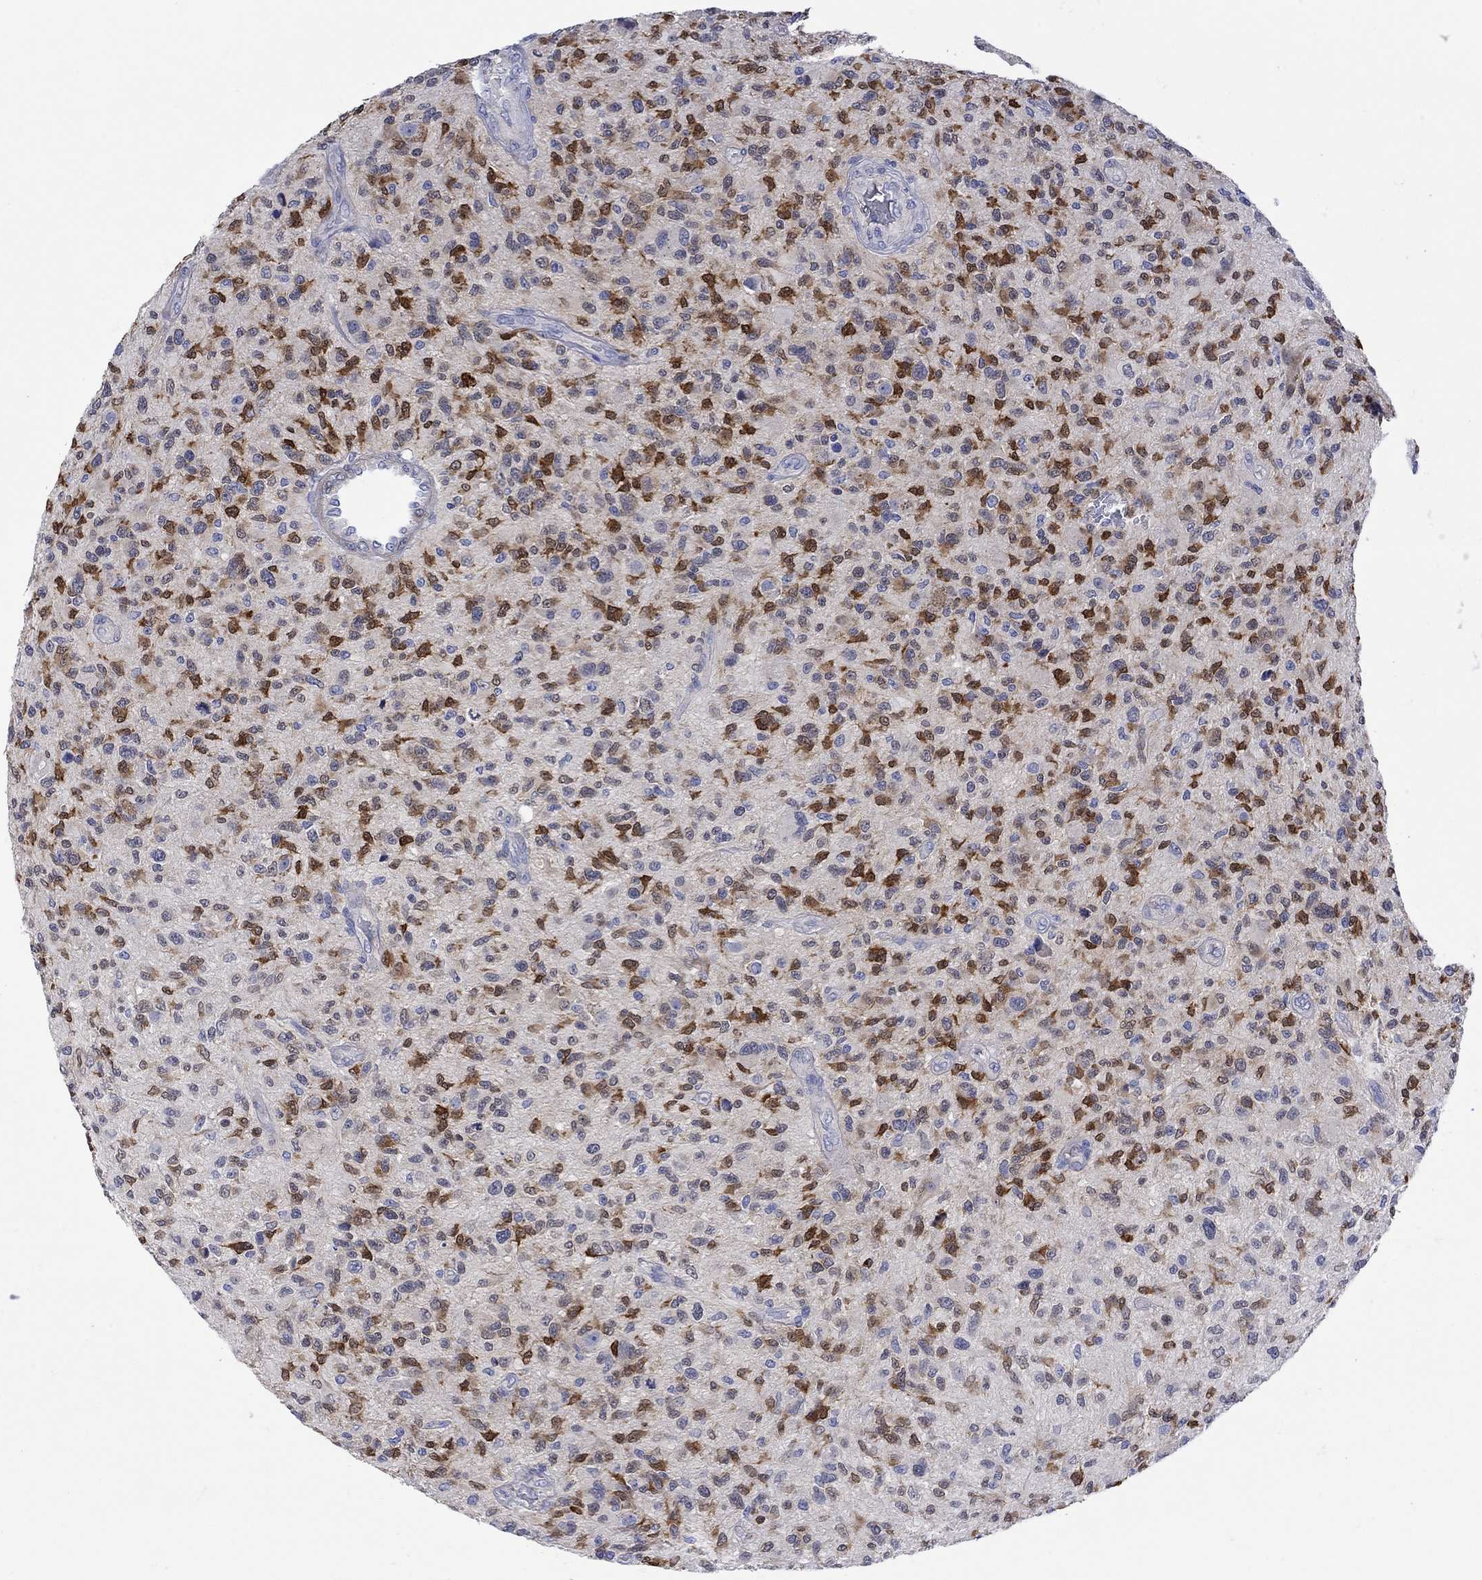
{"staining": {"intensity": "strong", "quantity": "25%-75%", "location": "cytoplasmic/membranous"}, "tissue": "glioma", "cell_type": "Tumor cells", "image_type": "cancer", "snomed": [{"axis": "morphology", "description": "Glioma, malignant, High grade"}, {"axis": "topography", "description": "Brain"}], "caption": "Immunohistochemical staining of malignant high-grade glioma shows high levels of strong cytoplasmic/membranous protein staining in about 25%-75% of tumor cells.", "gene": "MSI1", "patient": {"sex": "male", "age": 47}}